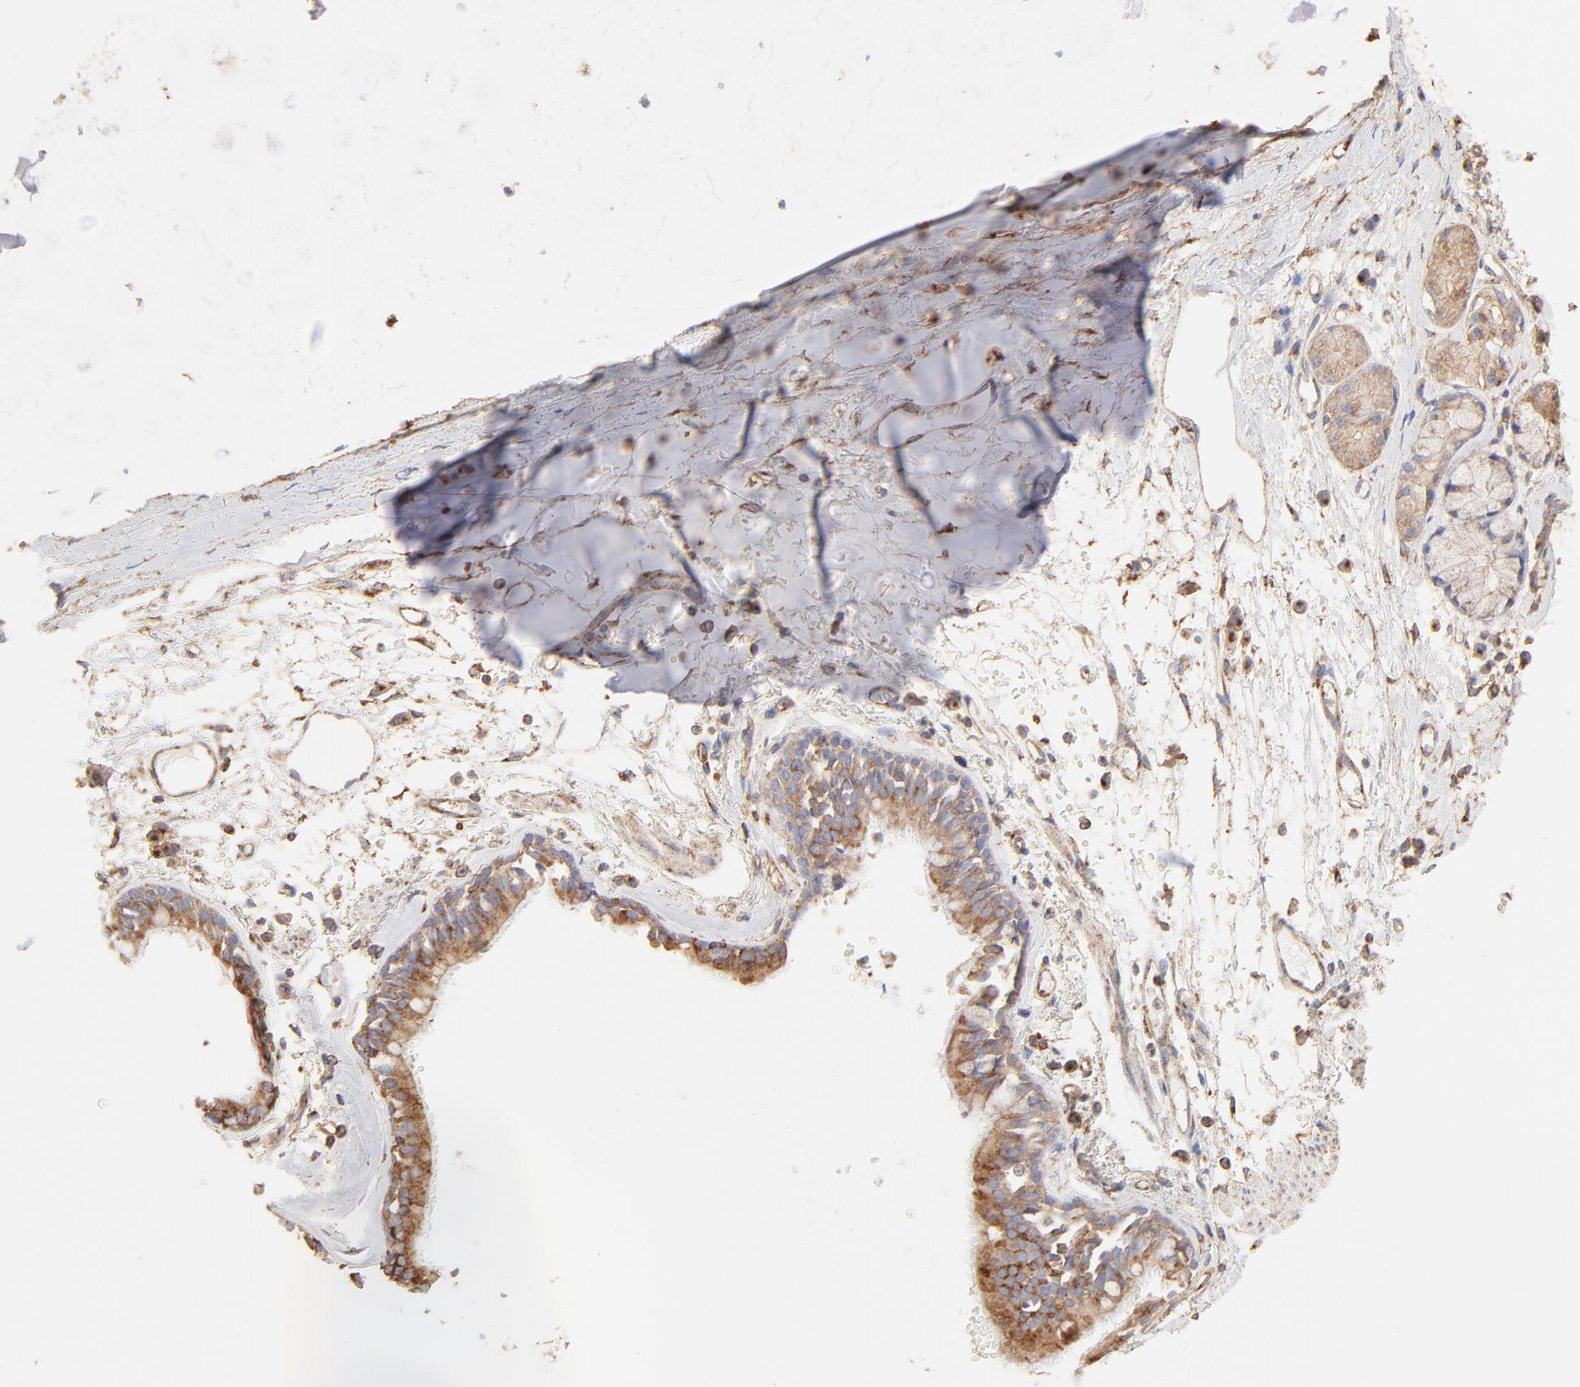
{"staining": {"intensity": "moderate", "quantity": ">75%", "location": "cytoplasmic/membranous"}, "tissue": "bronchus", "cell_type": "Respiratory epithelial cells", "image_type": "normal", "snomed": [{"axis": "morphology", "description": "Normal tissue, NOS"}, {"axis": "topography", "description": "Bronchus"}, {"axis": "topography", "description": "Lung"}], "caption": "Immunohistochemical staining of normal human bronchus reveals moderate cytoplasmic/membranous protein expression in about >75% of respiratory epithelial cells. The protein of interest is stained brown, and the nuclei are stained in blue (DAB (3,3'-diaminobenzidine) IHC with brightfield microscopy, high magnification).", "gene": "CLTB", "patient": {"sex": "female", "age": 56}}